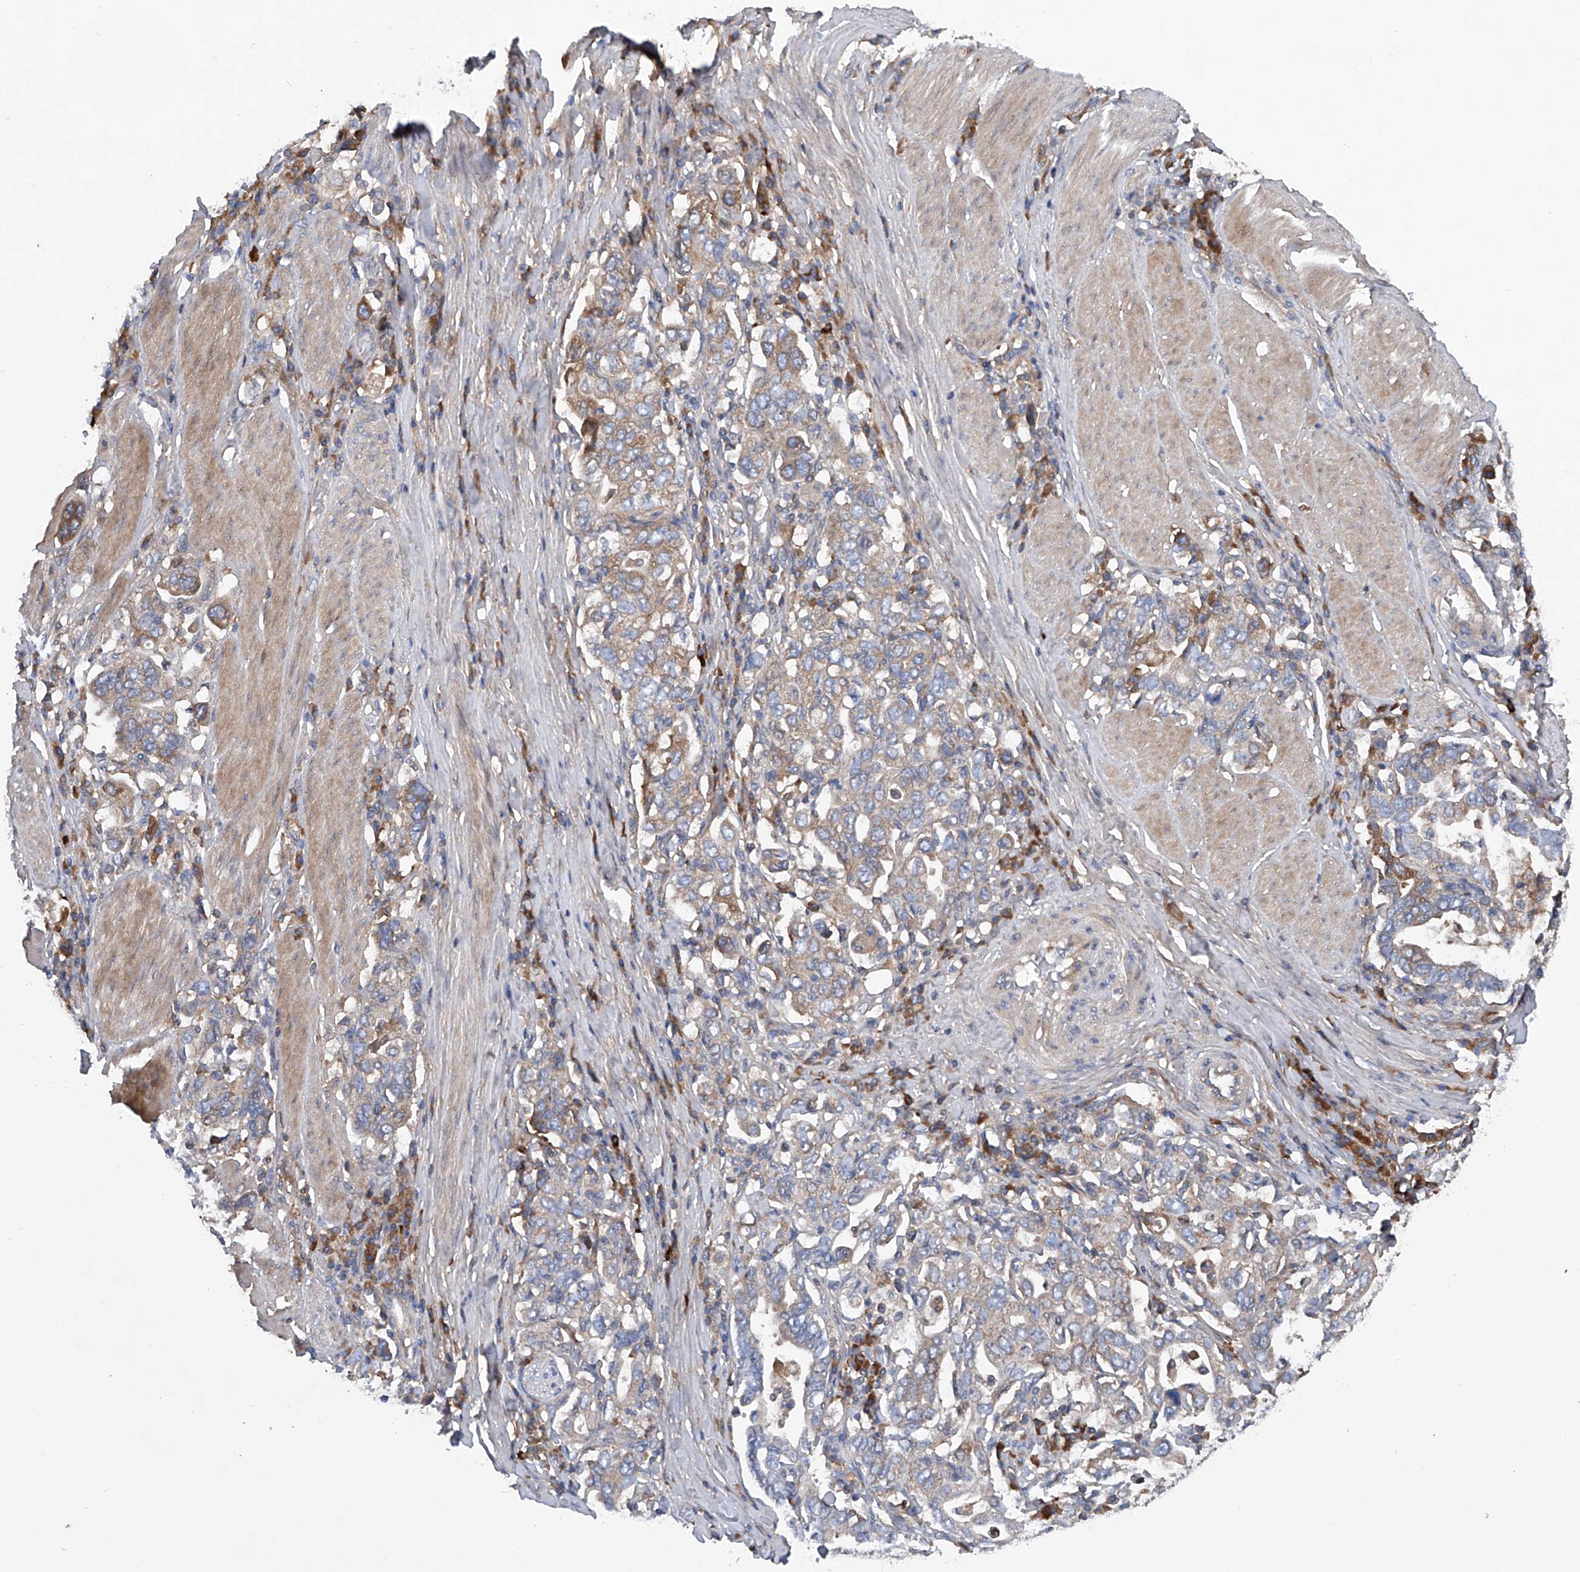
{"staining": {"intensity": "strong", "quantity": "<25%", "location": "cytoplasmic/membranous"}, "tissue": "stomach cancer", "cell_type": "Tumor cells", "image_type": "cancer", "snomed": [{"axis": "morphology", "description": "Adenocarcinoma, NOS"}, {"axis": "topography", "description": "Stomach, upper"}], "caption": "A brown stain labels strong cytoplasmic/membranous expression of a protein in human stomach adenocarcinoma tumor cells.", "gene": "ASCC3", "patient": {"sex": "male", "age": 62}}